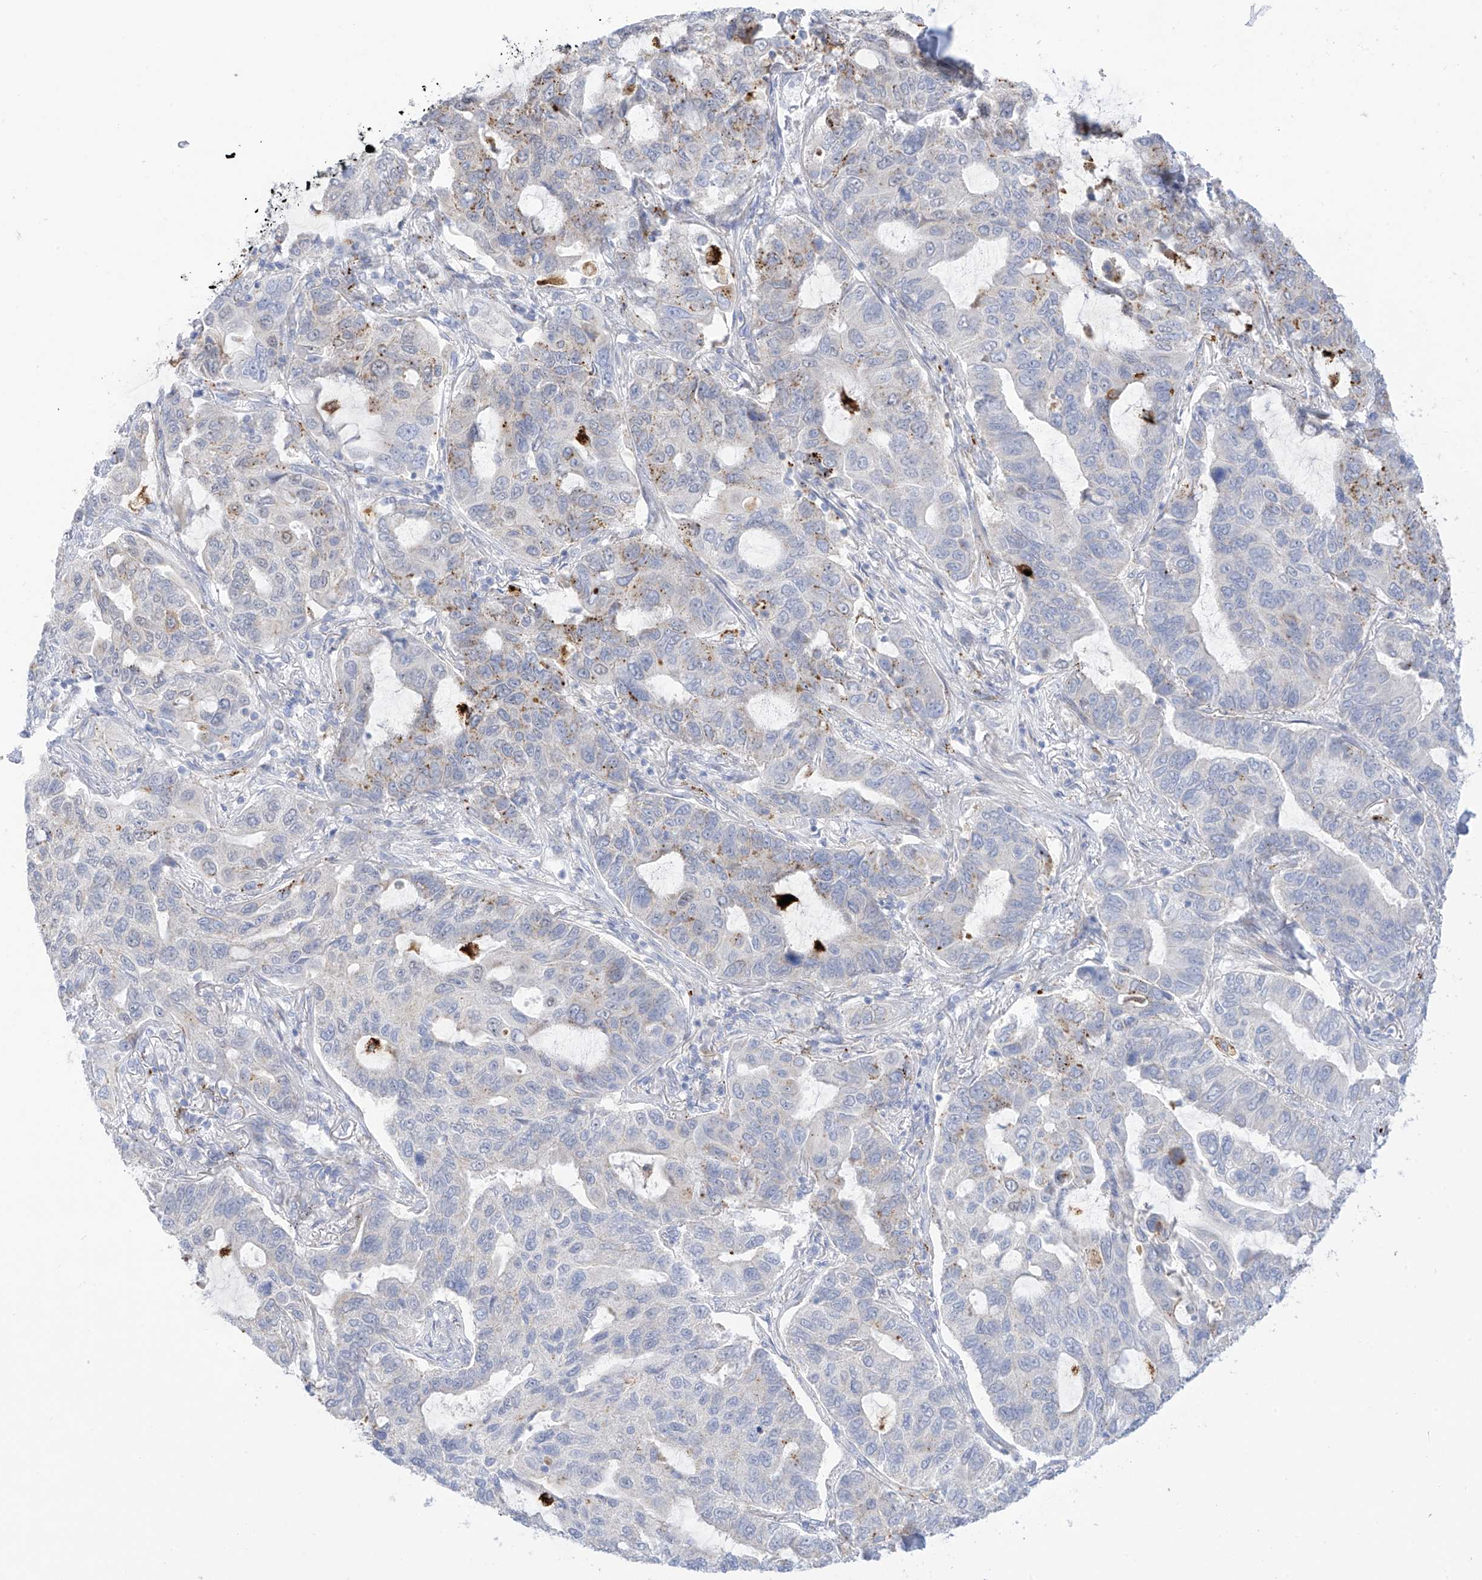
{"staining": {"intensity": "weak", "quantity": "<25%", "location": "cytoplasmic/membranous"}, "tissue": "lung cancer", "cell_type": "Tumor cells", "image_type": "cancer", "snomed": [{"axis": "morphology", "description": "Adenocarcinoma, NOS"}, {"axis": "topography", "description": "Lung"}], "caption": "Immunohistochemistry of lung cancer reveals no expression in tumor cells.", "gene": "PSPH", "patient": {"sex": "male", "age": 64}}